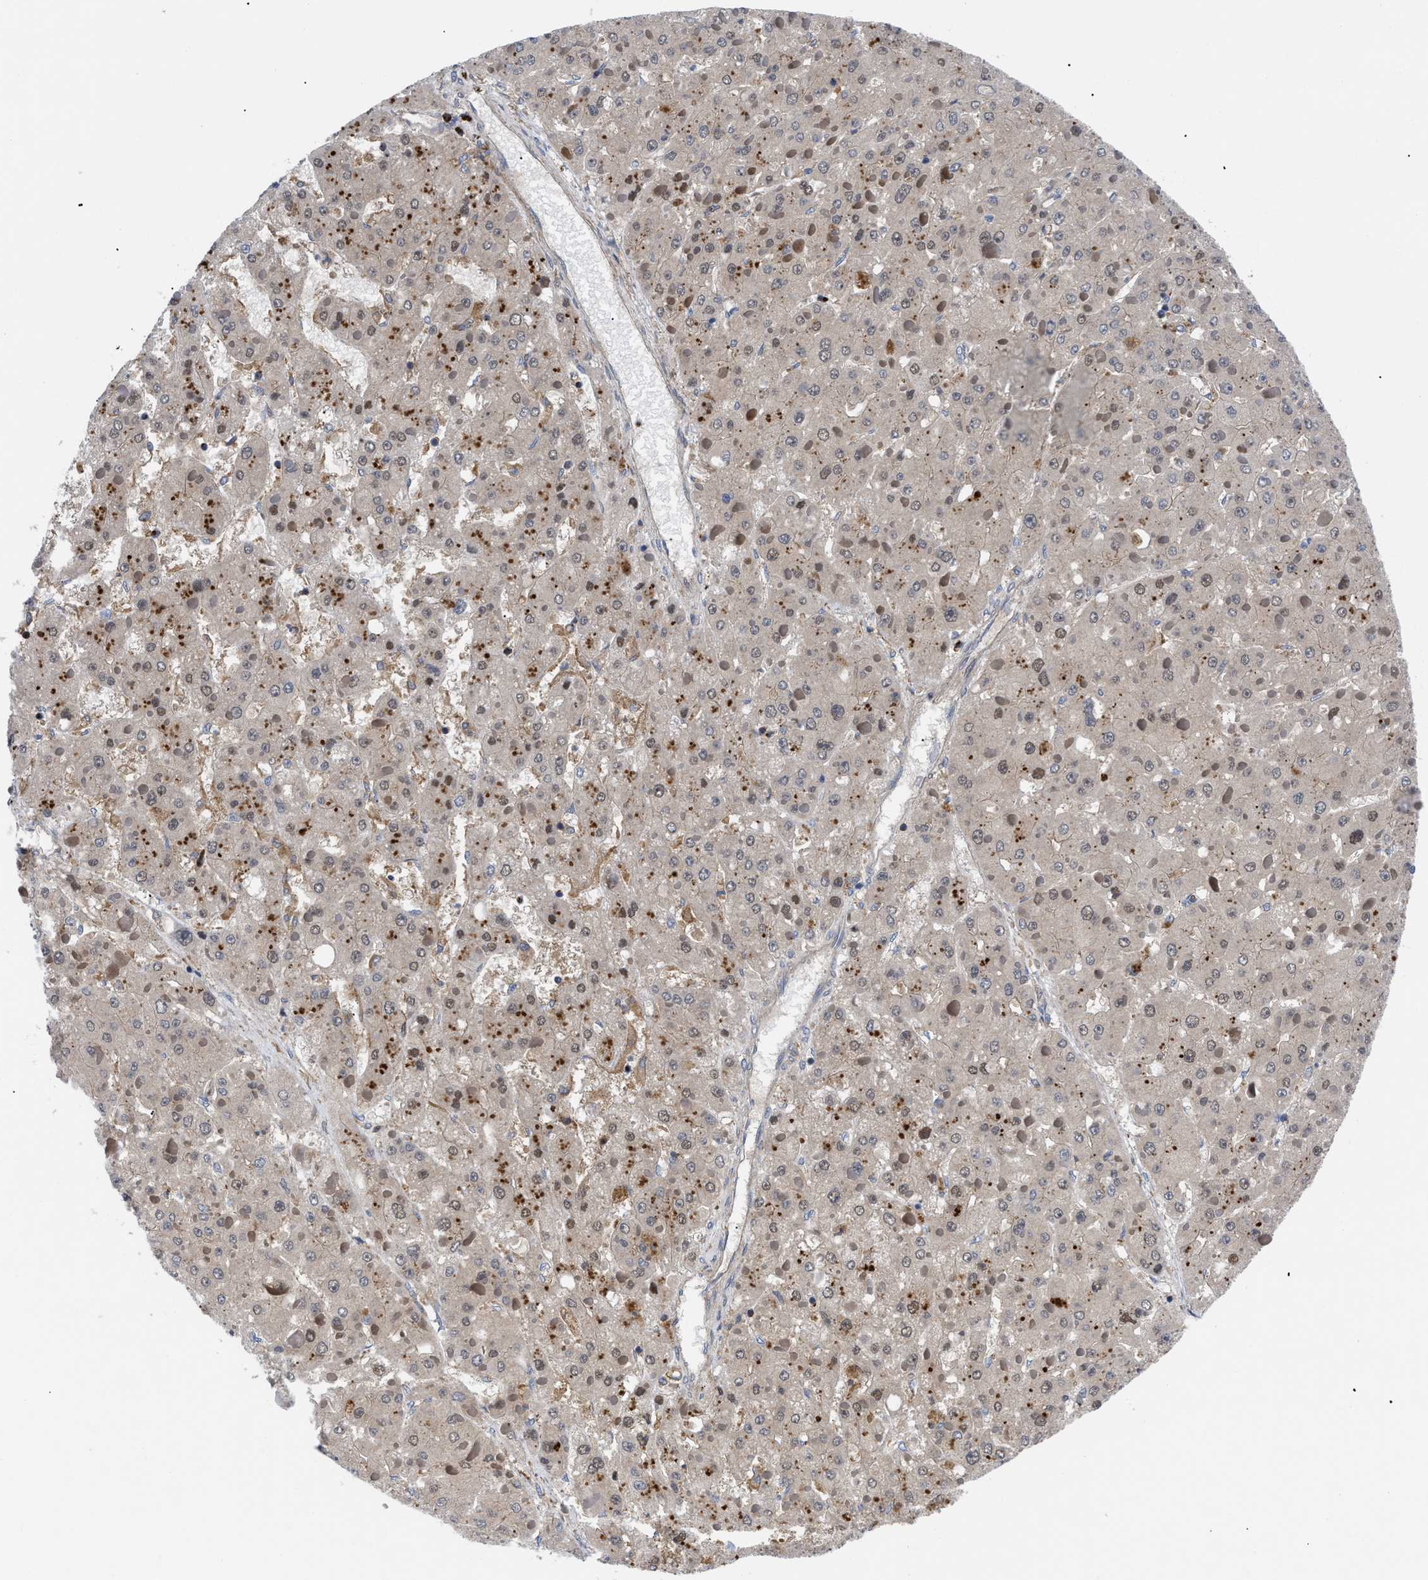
{"staining": {"intensity": "moderate", "quantity": "<25%", "location": "cytoplasmic/membranous"}, "tissue": "liver cancer", "cell_type": "Tumor cells", "image_type": "cancer", "snomed": [{"axis": "morphology", "description": "Carcinoma, Hepatocellular, NOS"}, {"axis": "topography", "description": "Liver"}], "caption": "Human liver hepatocellular carcinoma stained with a brown dye exhibits moderate cytoplasmic/membranous positive expression in about <25% of tumor cells.", "gene": "SPAST", "patient": {"sex": "female", "age": 73}}